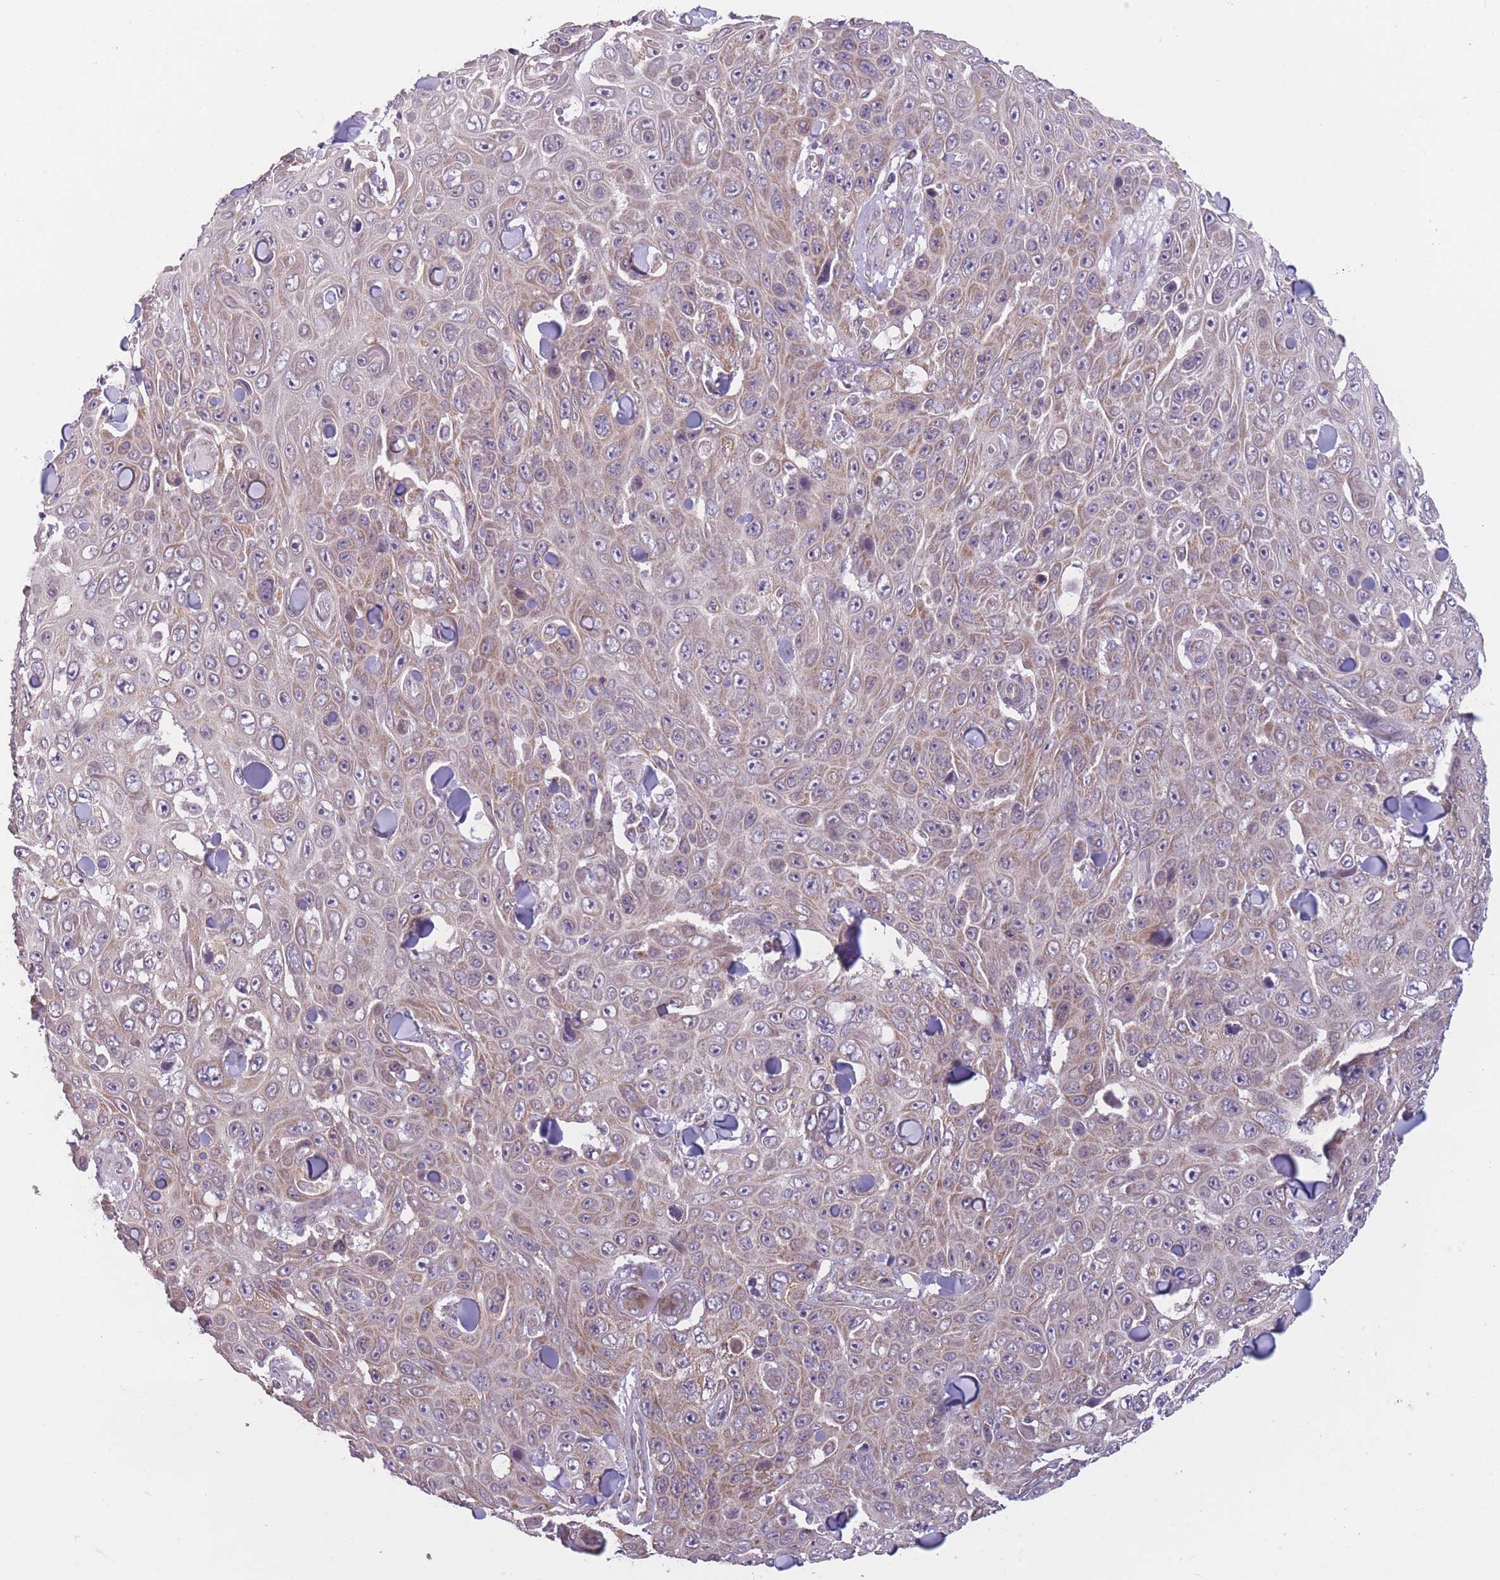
{"staining": {"intensity": "moderate", "quantity": ">75%", "location": "cytoplasmic/membranous"}, "tissue": "skin cancer", "cell_type": "Tumor cells", "image_type": "cancer", "snomed": [{"axis": "morphology", "description": "Squamous cell carcinoma, NOS"}, {"axis": "topography", "description": "Skin"}], "caption": "Human squamous cell carcinoma (skin) stained with a brown dye demonstrates moderate cytoplasmic/membranous positive expression in approximately >75% of tumor cells.", "gene": "MRPS18C", "patient": {"sex": "male", "age": 82}}